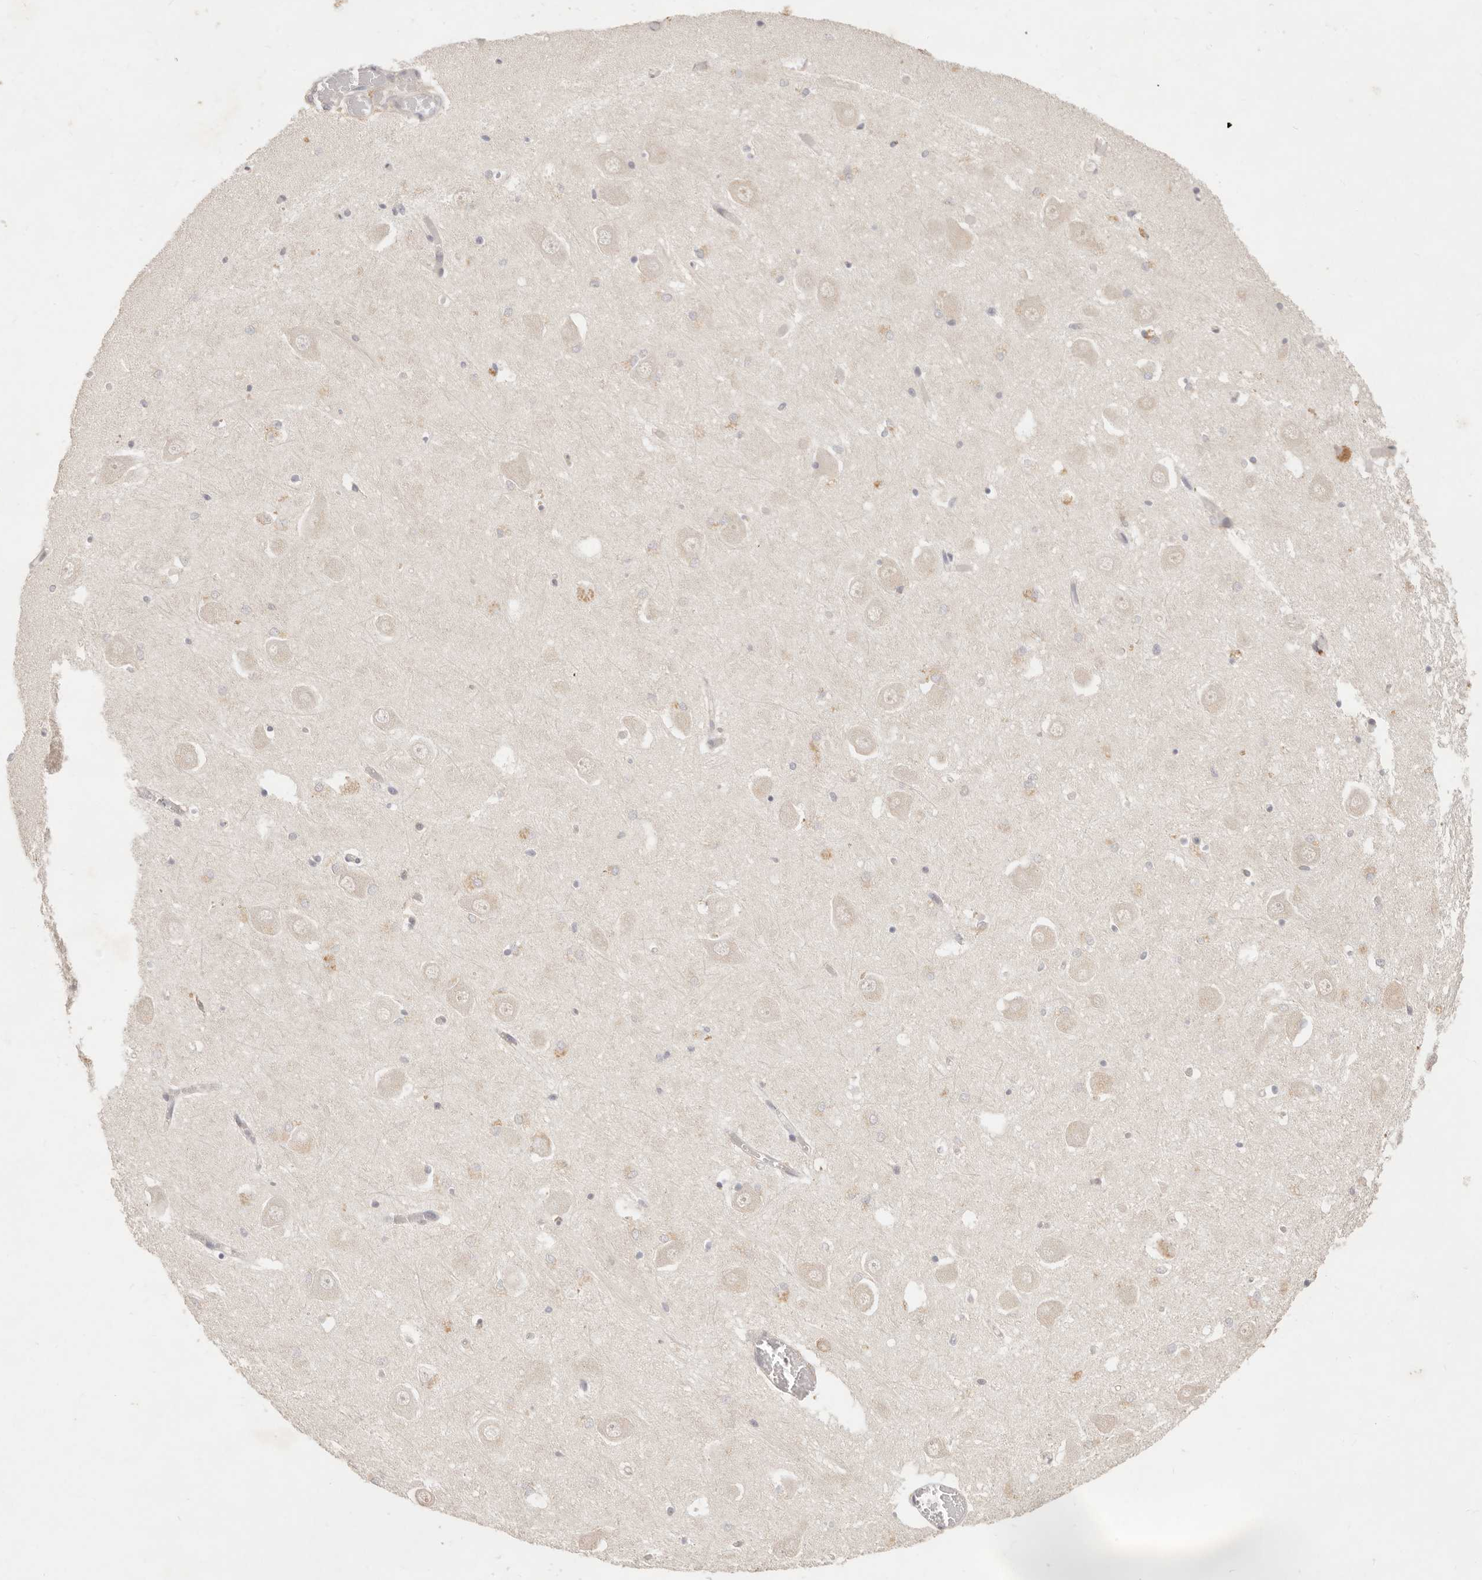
{"staining": {"intensity": "negative", "quantity": "none", "location": "none"}, "tissue": "hippocampus", "cell_type": "Glial cells", "image_type": "normal", "snomed": [{"axis": "morphology", "description": "Normal tissue, NOS"}, {"axis": "topography", "description": "Hippocampus"}], "caption": "Immunohistochemistry (IHC) histopathology image of benign human hippocampus stained for a protein (brown), which exhibits no staining in glial cells. (Stains: DAB immunohistochemistry (IHC) with hematoxylin counter stain, Microscopy: brightfield microscopy at high magnification).", "gene": "NECAP2", "patient": {"sex": "male", "age": 70}}